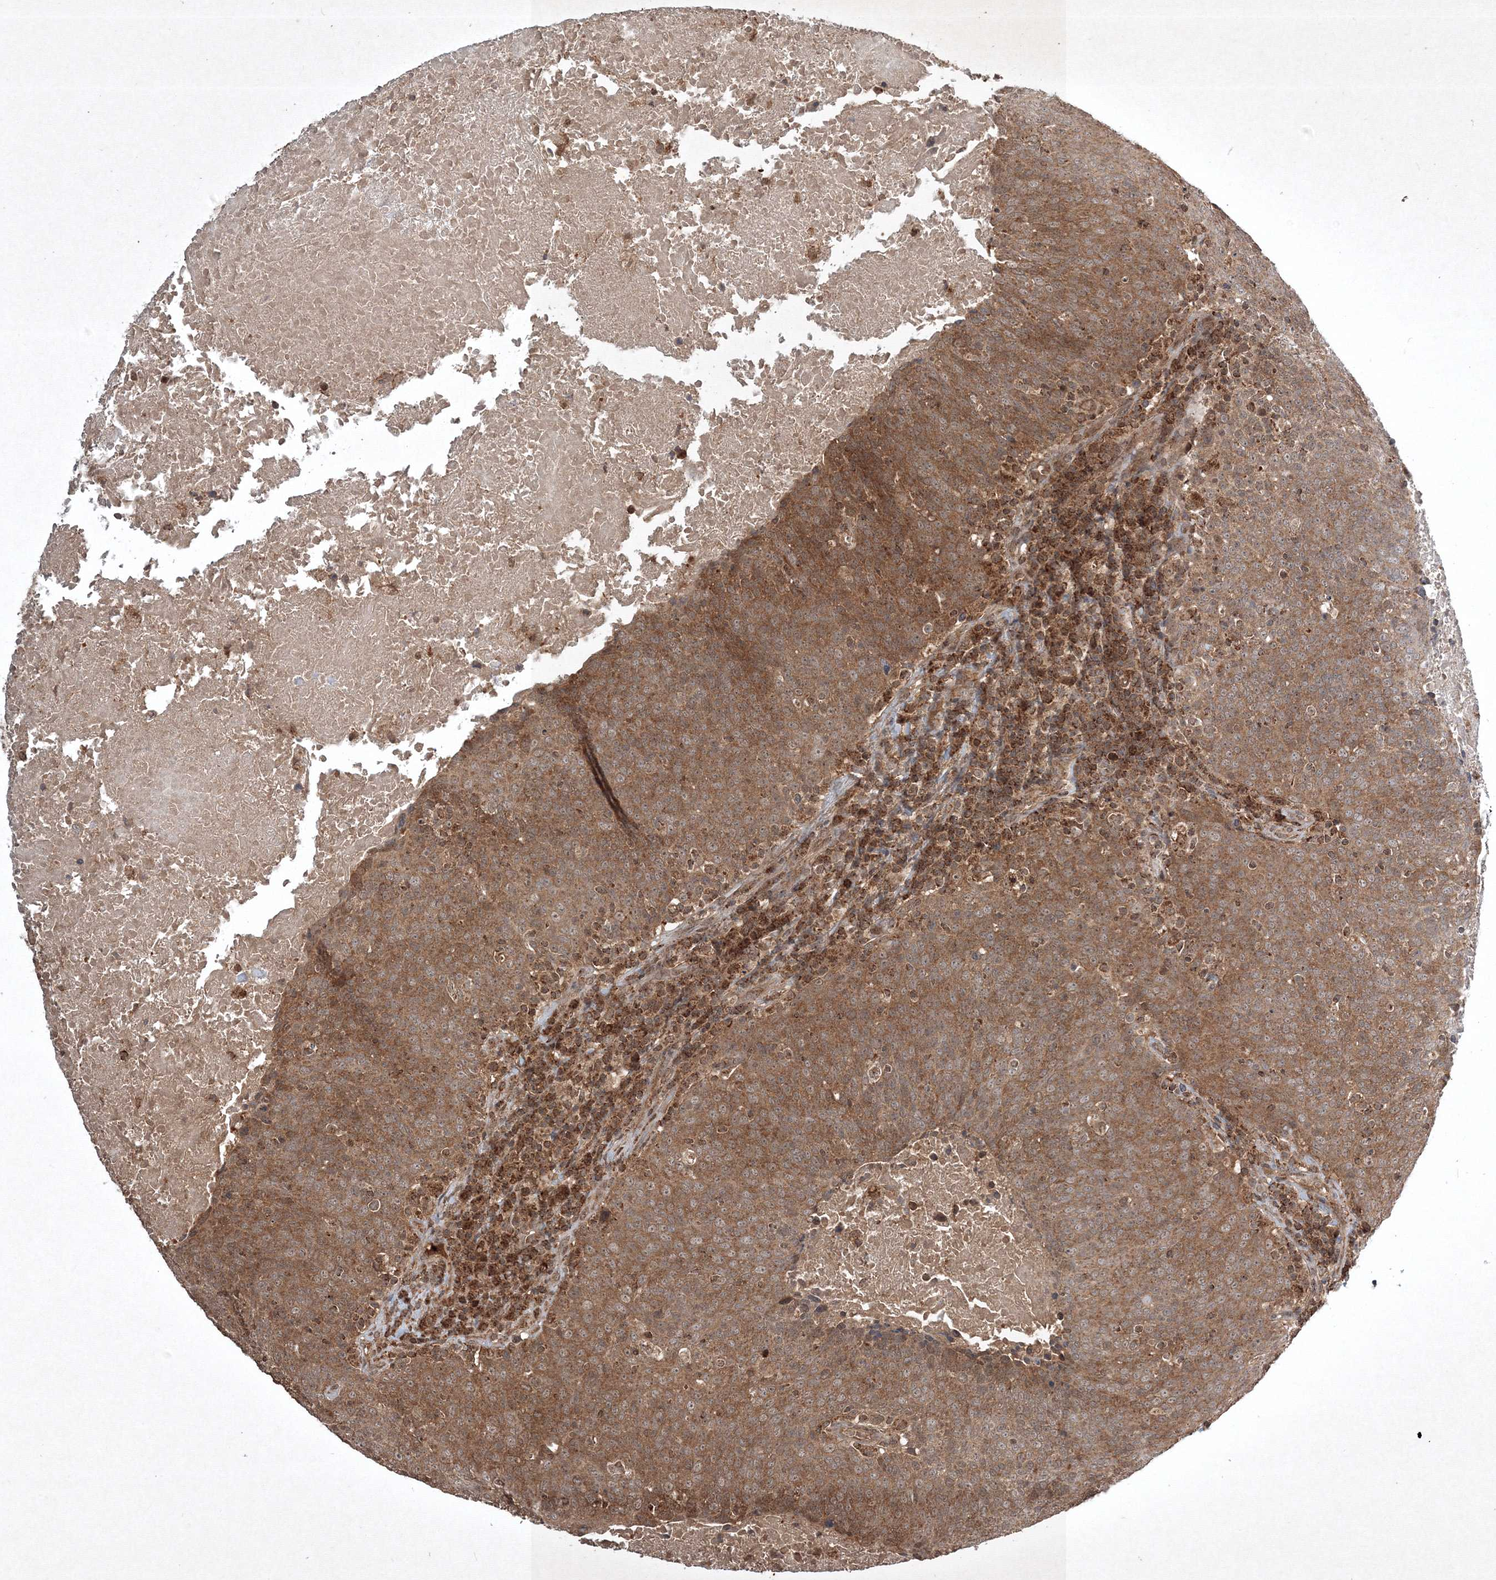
{"staining": {"intensity": "moderate", "quantity": ">75%", "location": "cytoplasmic/membranous"}, "tissue": "head and neck cancer", "cell_type": "Tumor cells", "image_type": "cancer", "snomed": [{"axis": "morphology", "description": "Squamous cell carcinoma, NOS"}, {"axis": "morphology", "description": "Squamous cell carcinoma, metastatic, NOS"}, {"axis": "topography", "description": "Lymph node"}, {"axis": "topography", "description": "Head-Neck"}], "caption": "A micrograph showing moderate cytoplasmic/membranous staining in about >75% of tumor cells in head and neck squamous cell carcinoma, as visualized by brown immunohistochemical staining.", "gene": "PLTP", "patient": {"sex": "male", "age": 62}}